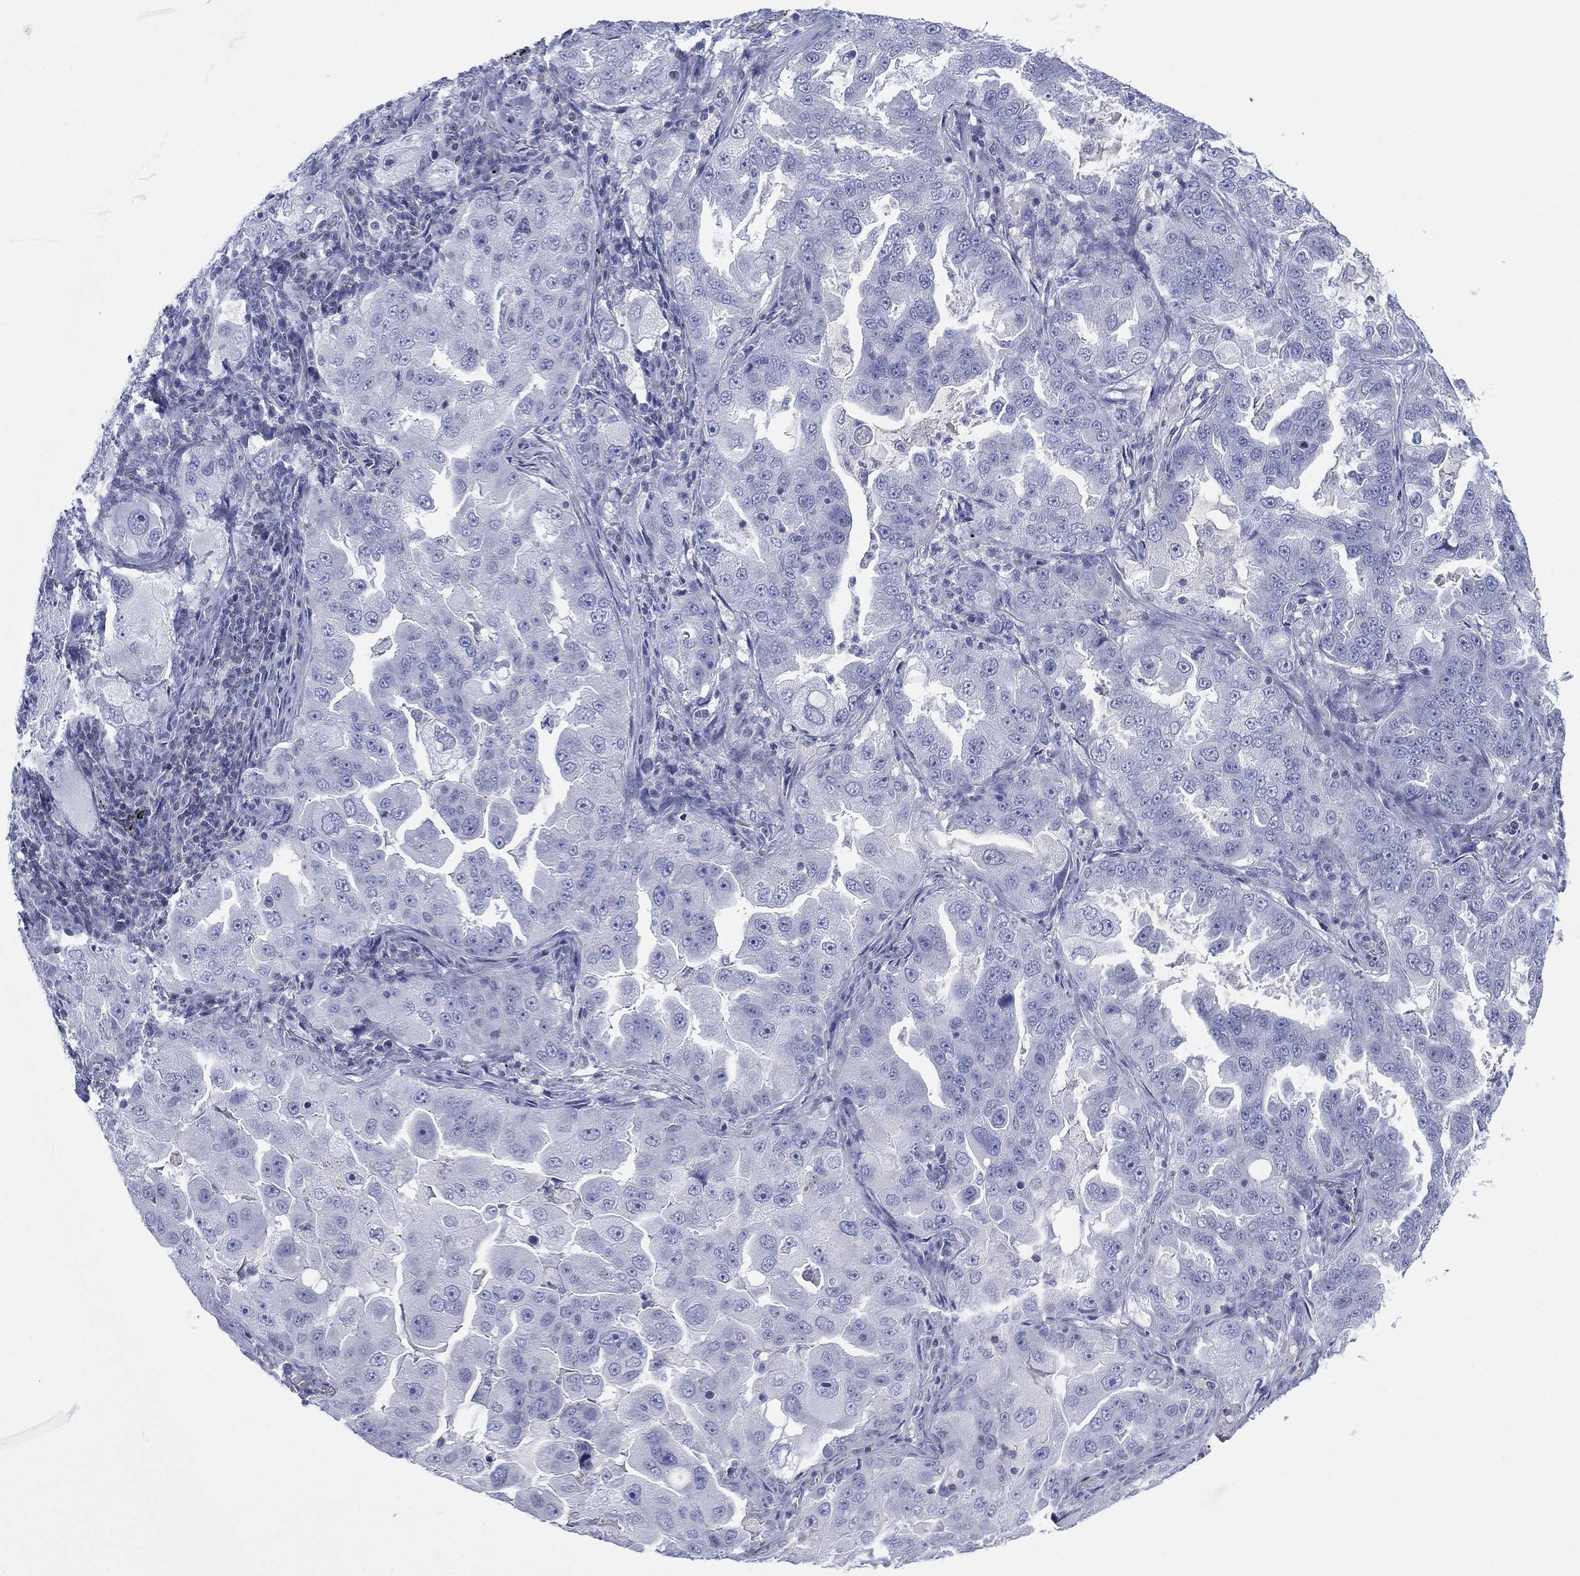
{"staining": {"intensity": "negative", "quantity": "none", "location": "none"}, "tissue": "lung cancer", "cell_type": "Tumor cells", "image_type": "cancer", "snomed": [{"axis": "morphology", "description": "Adenocarcinoma, NOS"}, {"axis": "topography", "description": "Lung"}], "caption": "Immunohistochemical staining of lung cancer (adenocarcinoma) demonstrates no significant staining in tumor cells.", "gene": "SEPTIN1", "patient": {"sex": "female", "age": 61}}